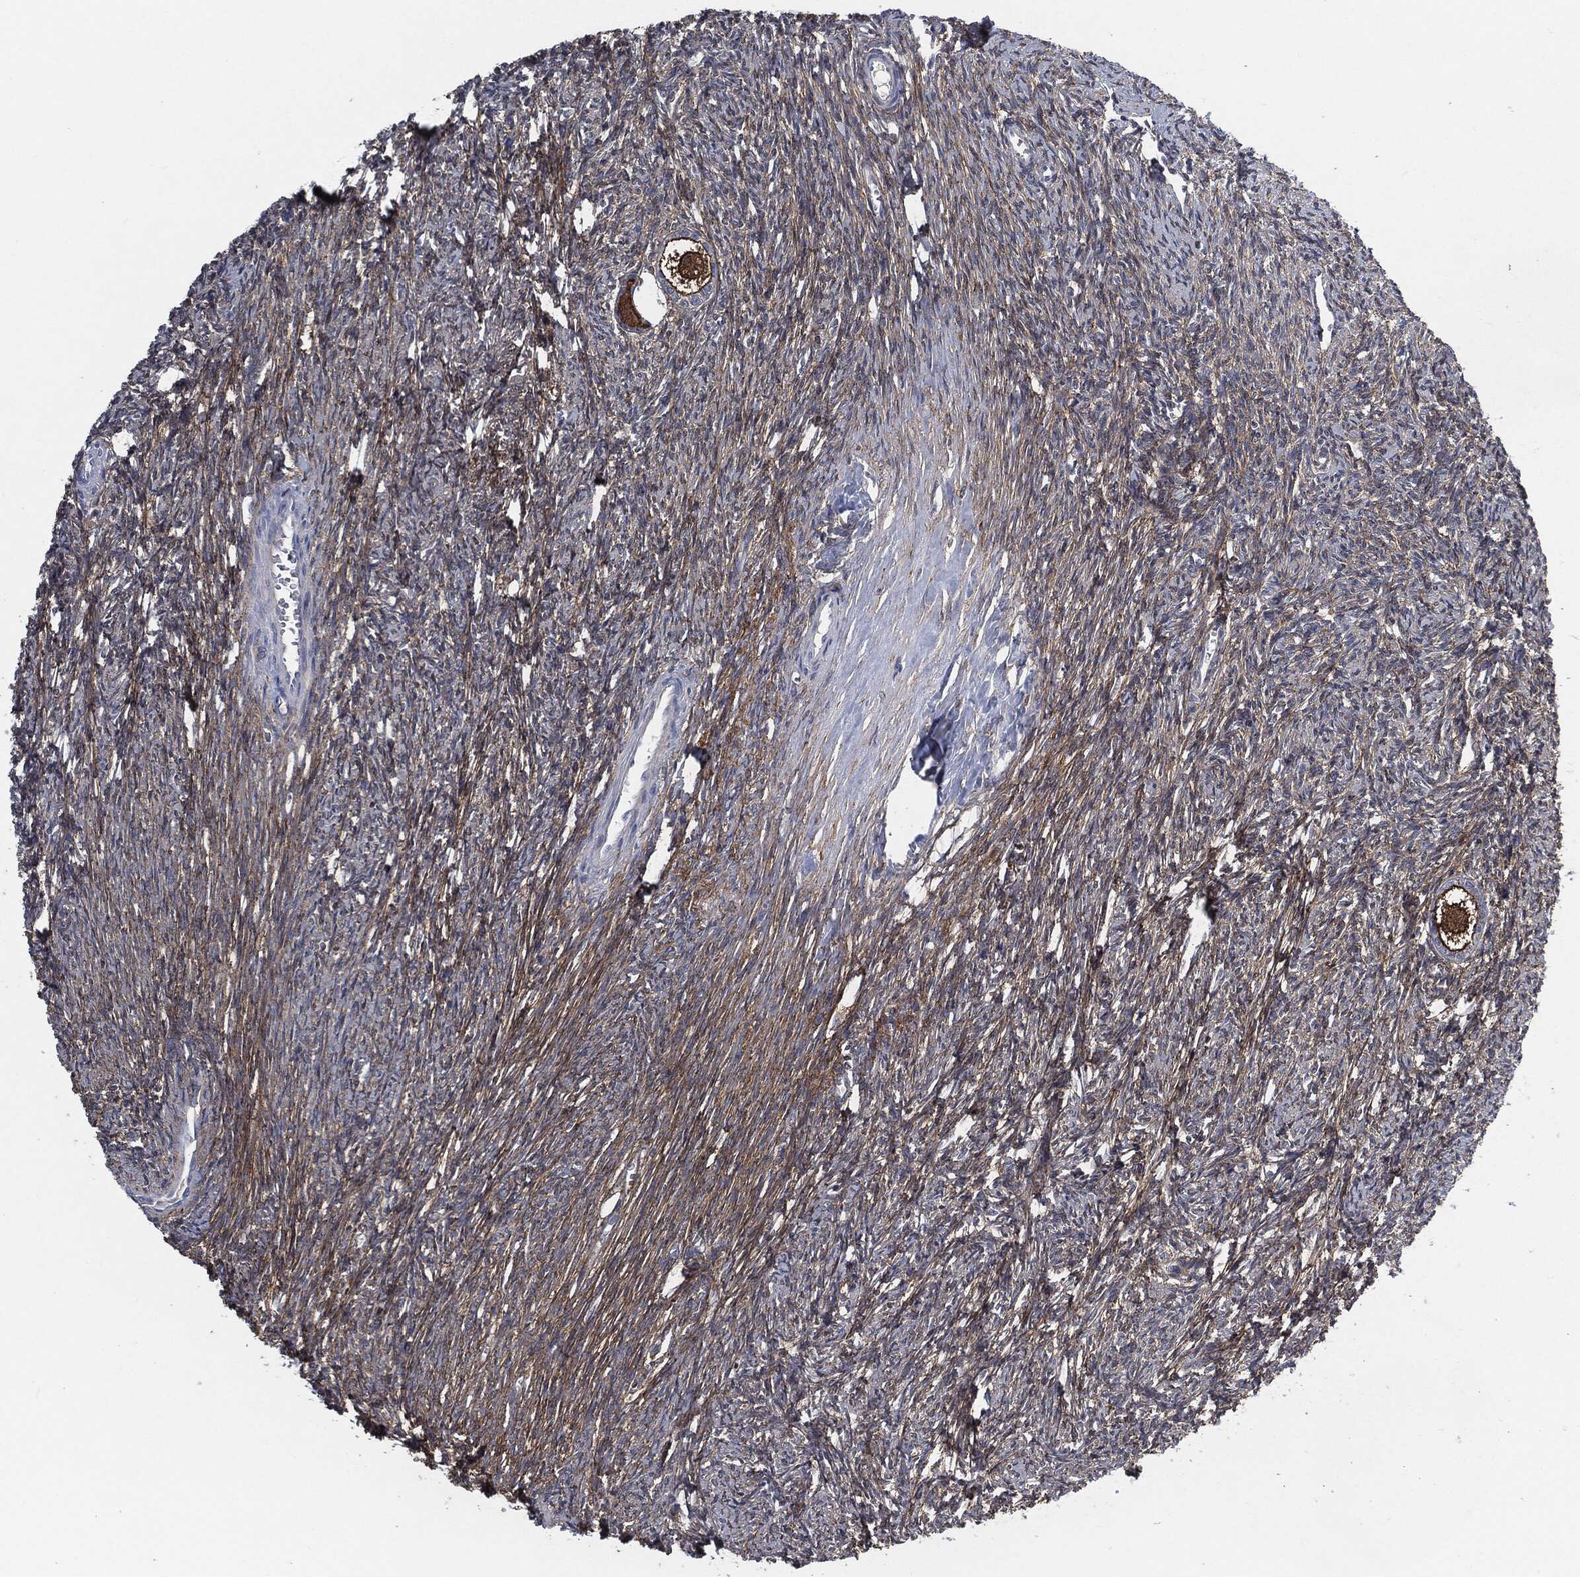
{"staining": {"intensity": "strong", "quantity": "<25%", "location": "nuclear"}, "tissue": "ovary", "cell_type": "Follicle cells", "image_type": "normal", "snomed": [{"axis": "morphology", "description": "Normal tissue, NOS"}, {"axis": "topography", "description": "Fallopian tube"}, {"axis": "topography", "description": "Ovary"}], "caption": "Protein expression analysis of unremarkable ovary shows strong nuclear expression in about <25% of follicle cells. (brown staining indicates protein expression, while blue staining denotes nuclei).", "gene": "SVIL", "patient": {"sex": "female", "age": 33}}